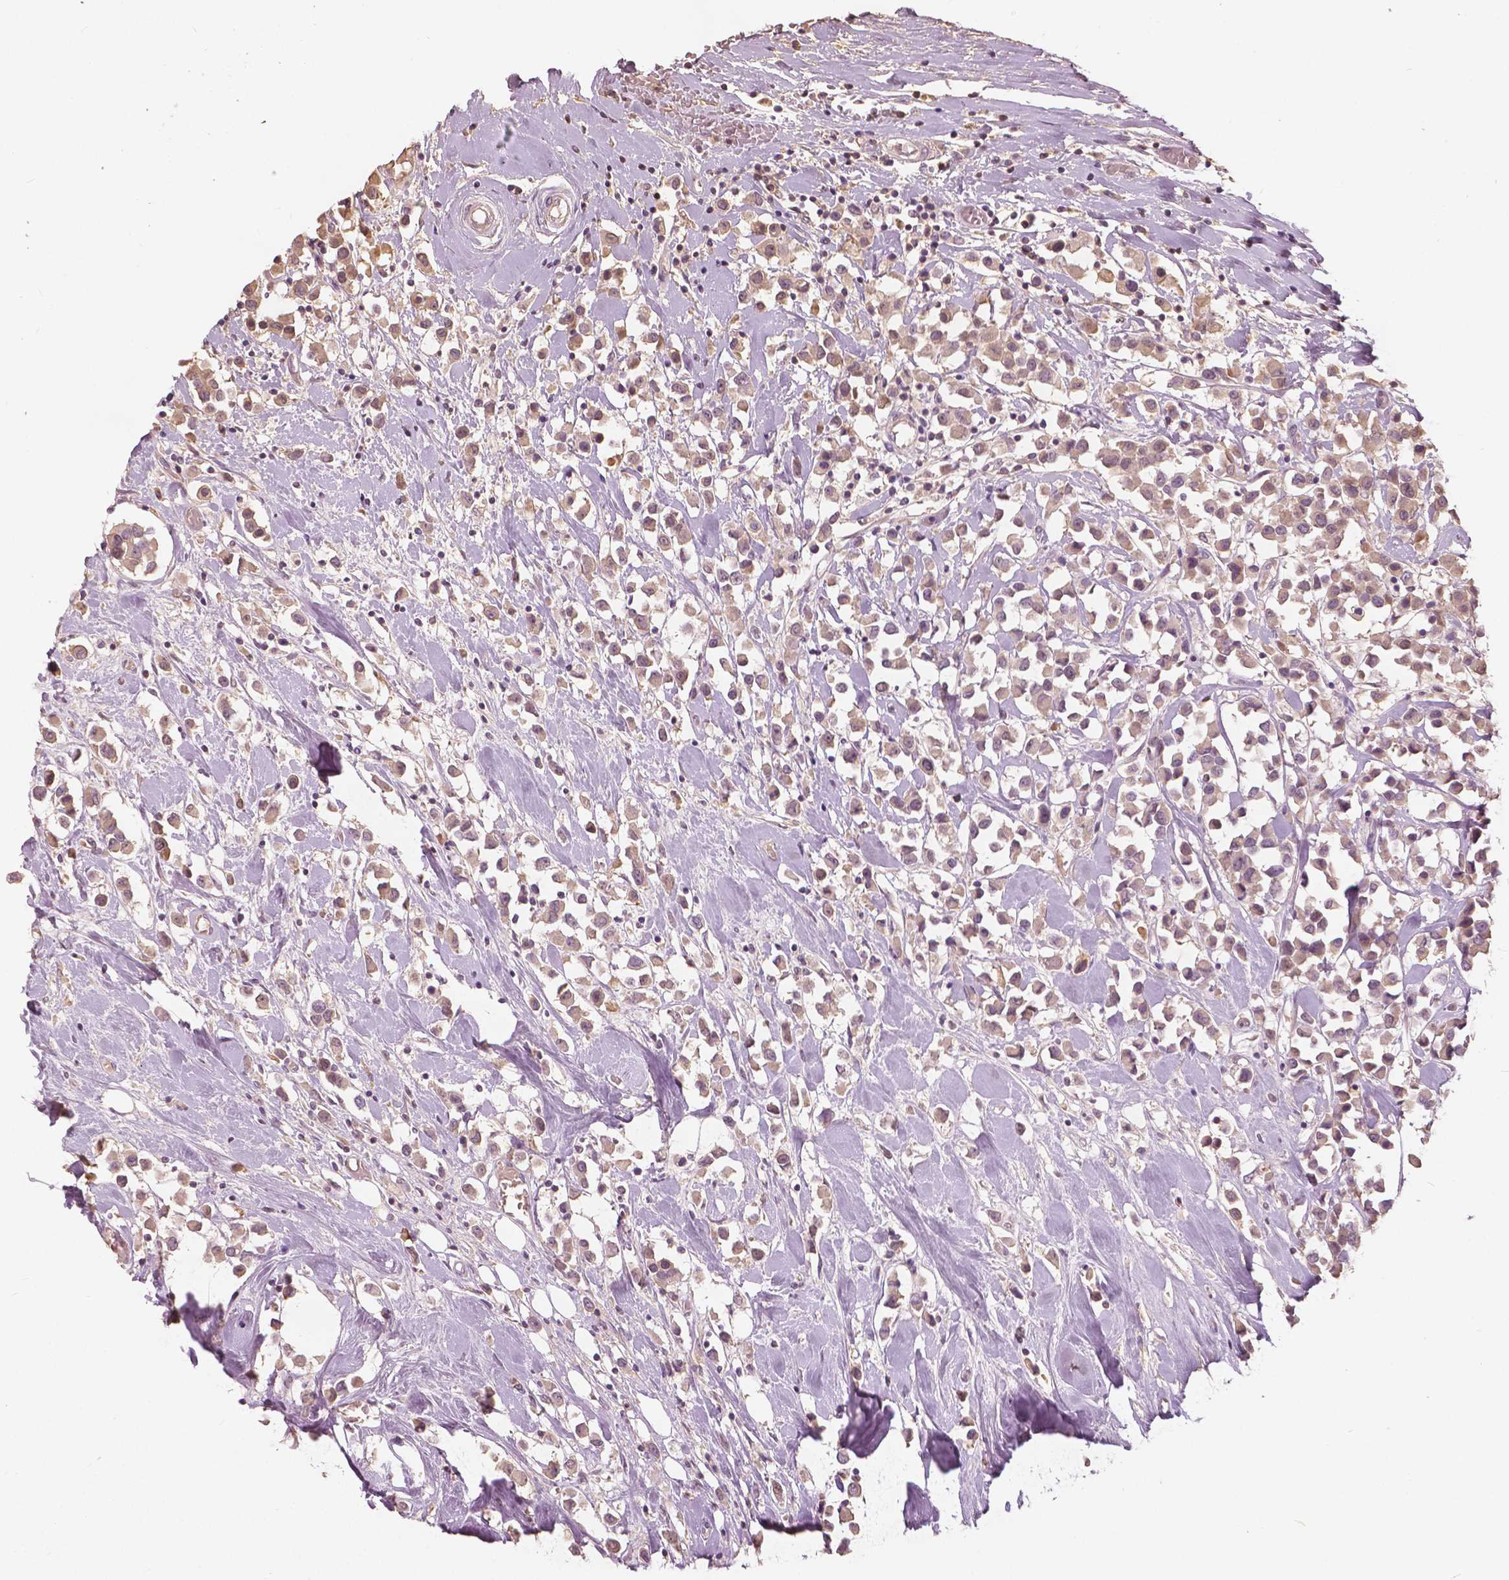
{"staining": {"intensity": "weak", "quantity": ">75%", "location": "cytoplasmic/membranous,nuclear"}, "tissue": "breast cancer", "cell_type": "Tumor cells", "image_type": "cancer", "snomed": [{"axis": "morphology", "description": "Duct carcinoma"}, {"axis": "topography", "description": "Breast"}], "caption": "An image of breast cancer (intraductal carcinoma) stained for a protein reveals weak cytoplasmic/membranous and nuclear brown staining in tumor cells.", "gene": "ANGPTL4", "patient": {"sex": "female", "age": 61}}